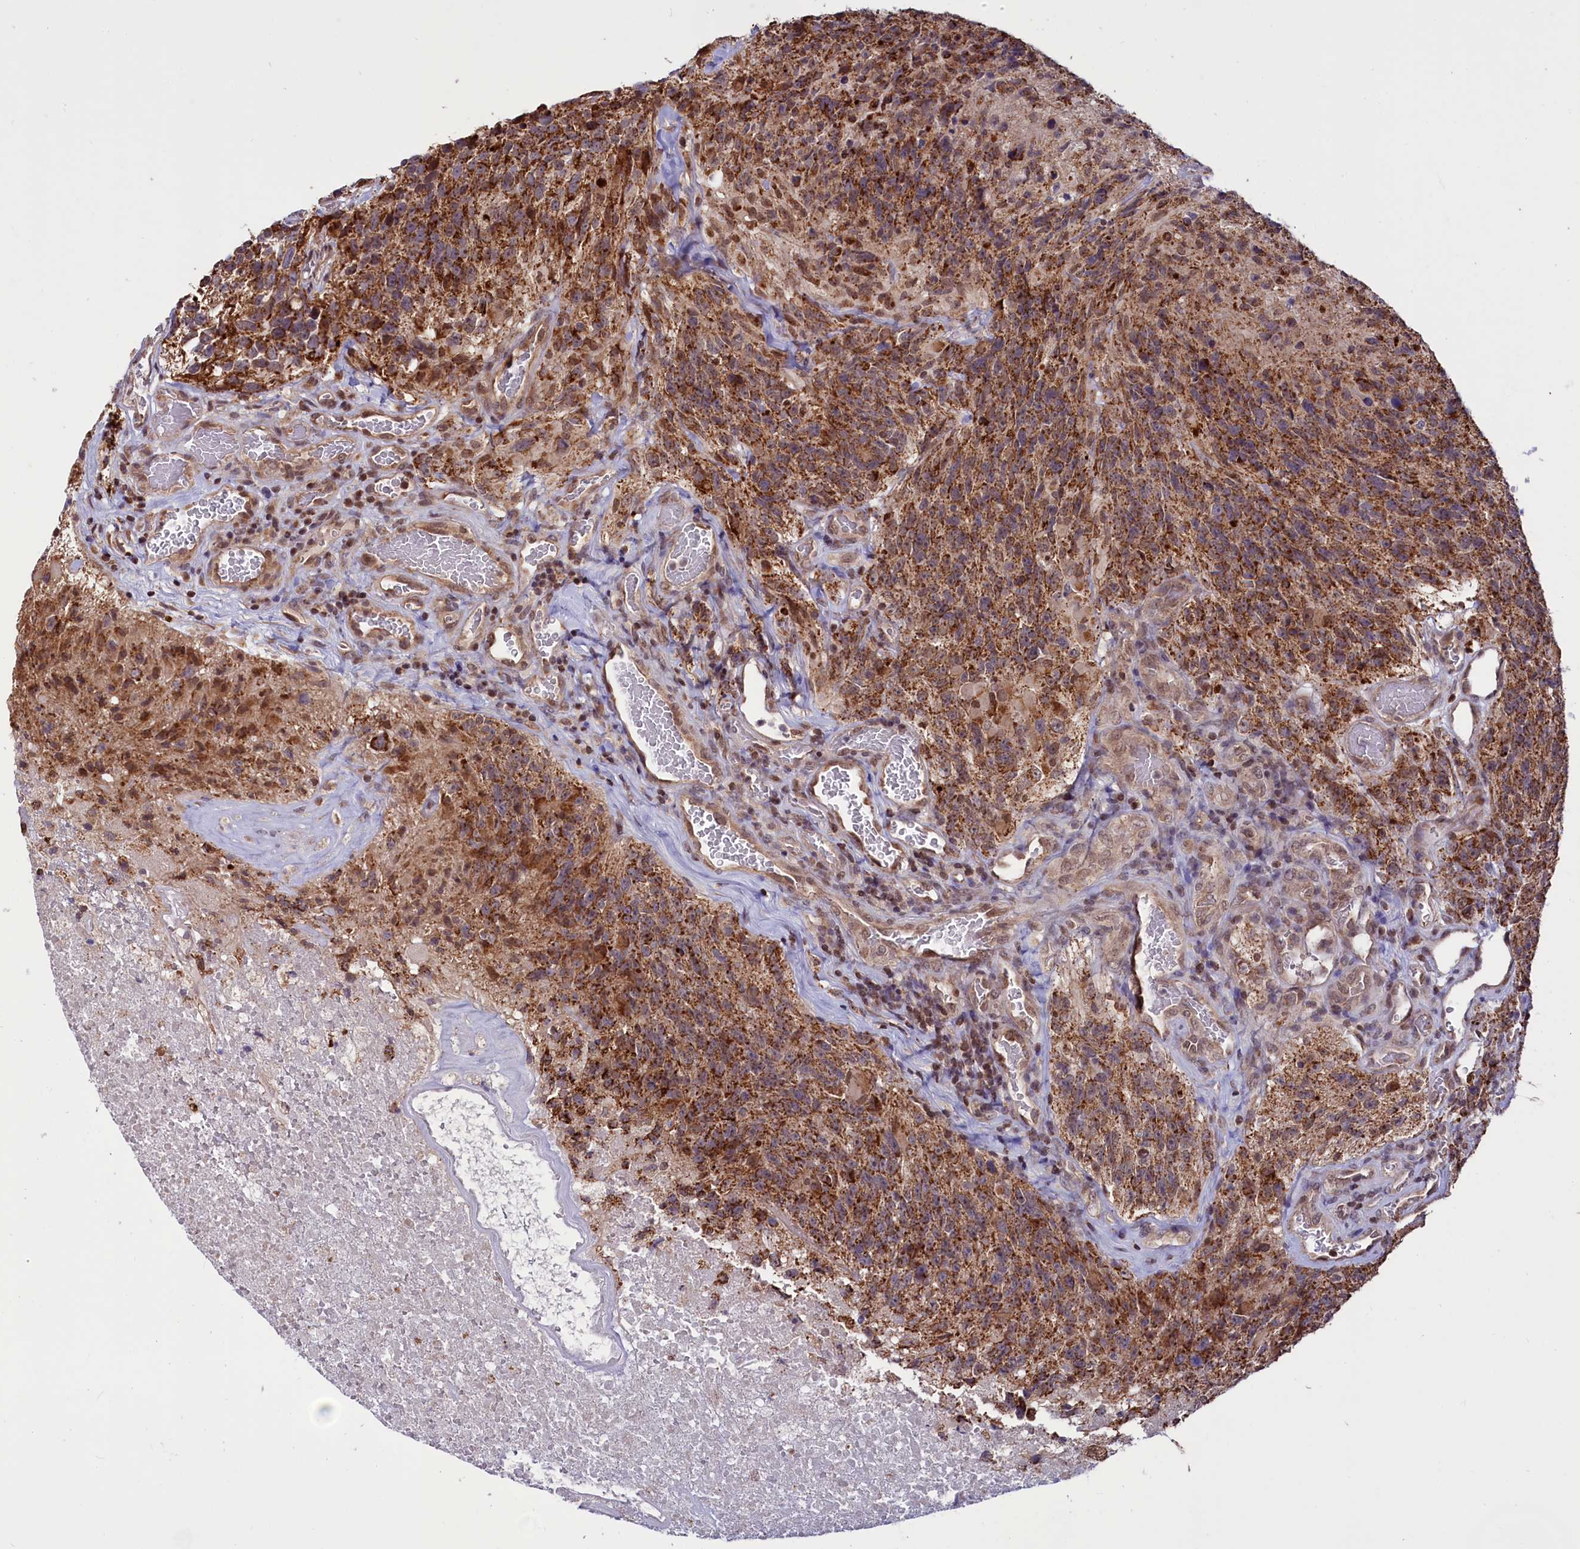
{"staining": {"intensity": "strong", "quantity": ">75%", "location": "cytoplasmic/membranous"}, "tissue": "glioma", "cell_type": "Tumor cells", "image_type": "cancer", "snomed": [{"axis": "morphology", "description": "Glioma, malignant, High grade"}, {"axis": "topography", "description": "Brain"}], "caption": "An image of glioma stained for a protein exhibits strong cytoplasmic/membranous brown staining in tumor cells. The protein of interest is shown in brown color, while the nuclei are stained blue.", "gene": "PHC3", "patient": {"sex": "male", "age": 76}}